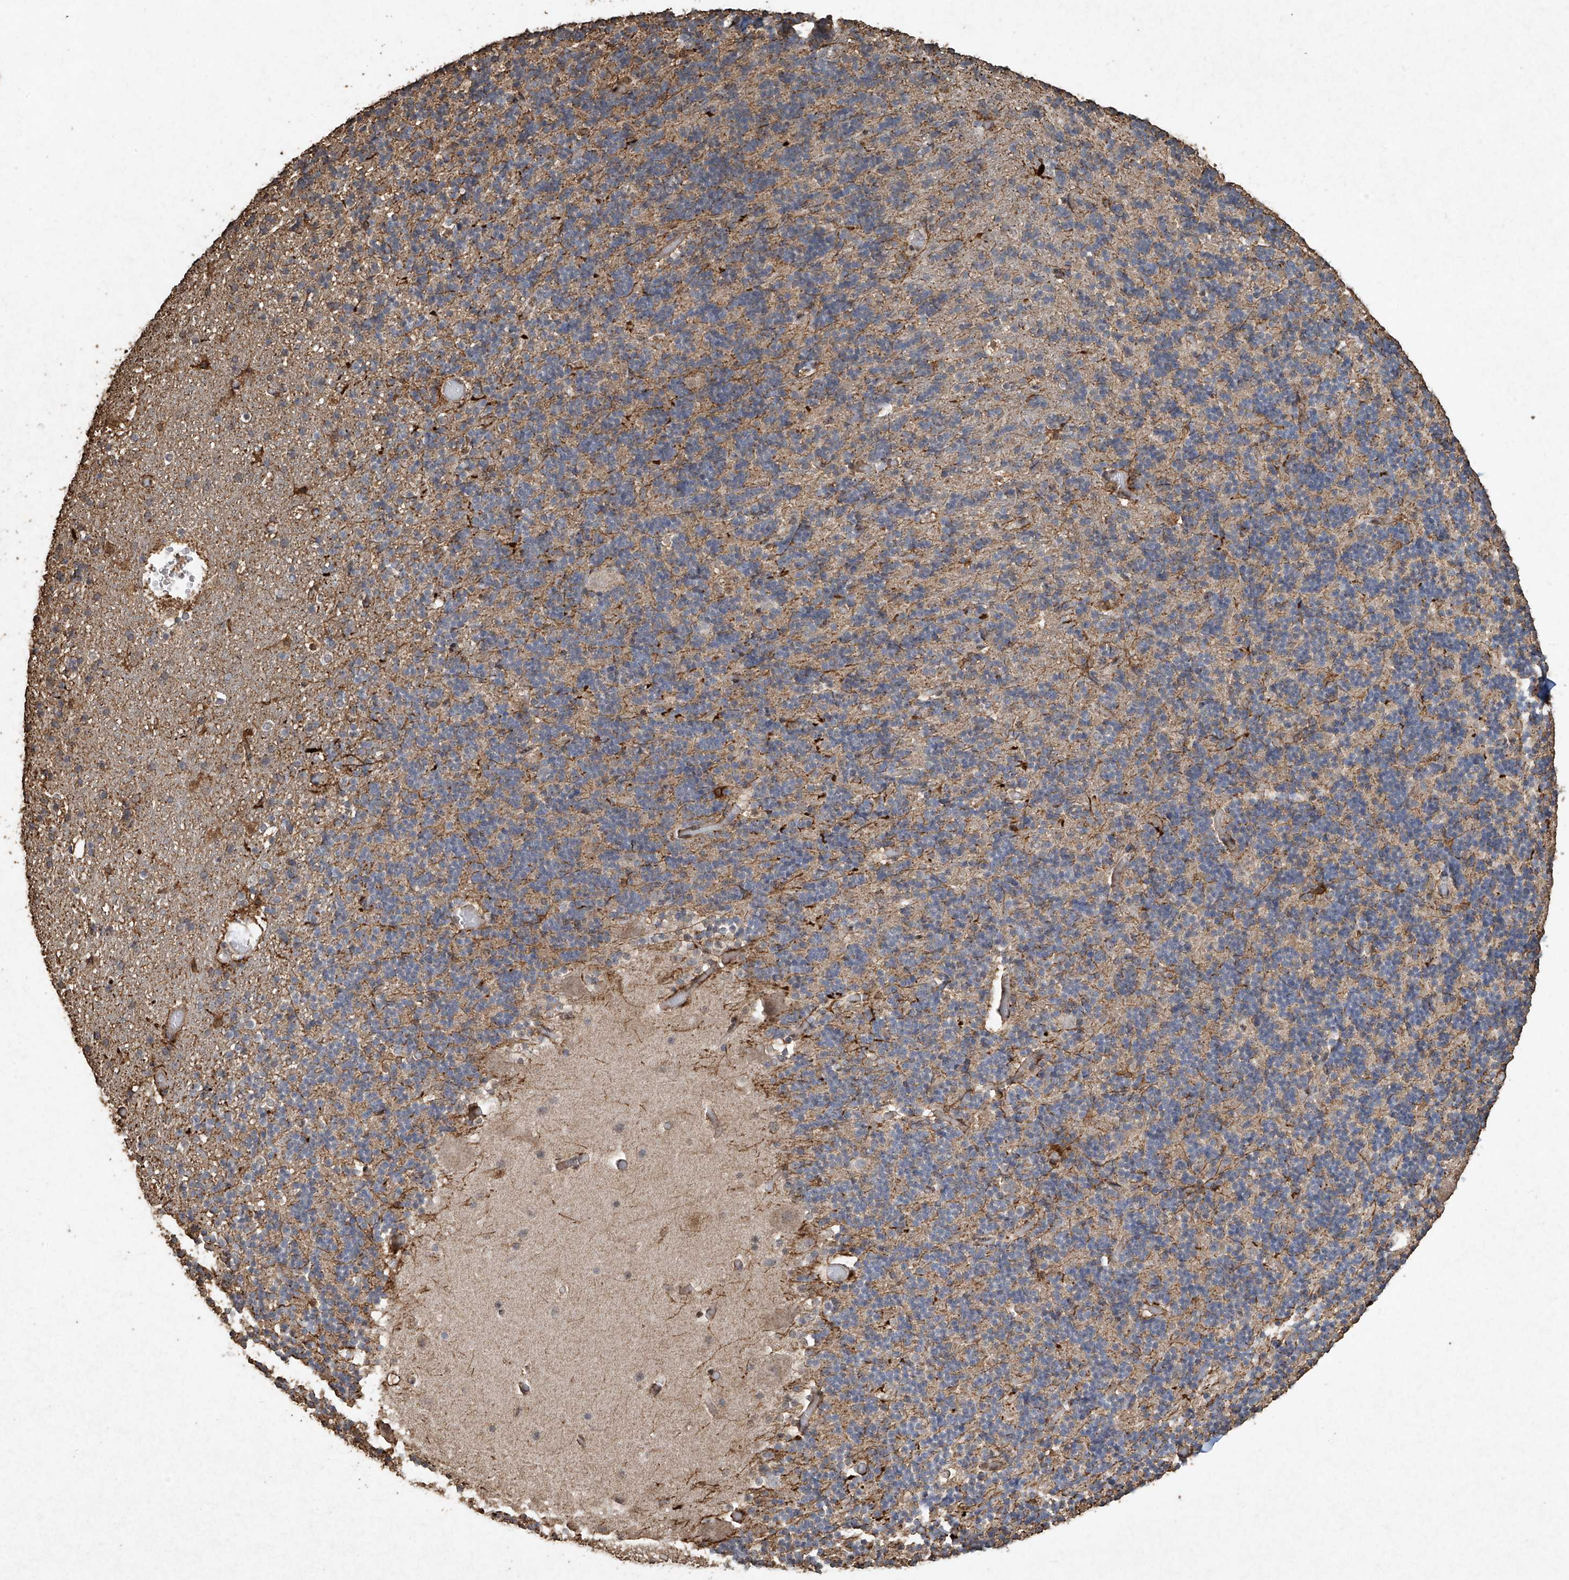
{"staining": {"intensity": "strong", "quantity": "<25%", "location": "cytoplasmic/membranous"}, "tissue": "cerebellum", "cell_type": "Cells in granular layer", "image_type": "normal", "snomed": [{"axis": "morphology", "description": "Normal tissue, NOS"}, {"axis": "topography", "description": "Cerebellum"}], "caption": "A medium amount of strong cytoplasmic/membranous staining is identified in about <25% of cells in granular layer in unremarkable cerebellum. (DAB (3,3'-diaminobenzidine) = brown stain, brightfield microscopy at high magnification).", "gene": "ERBB3", "patient": {"sex": "male", "age": 57}}